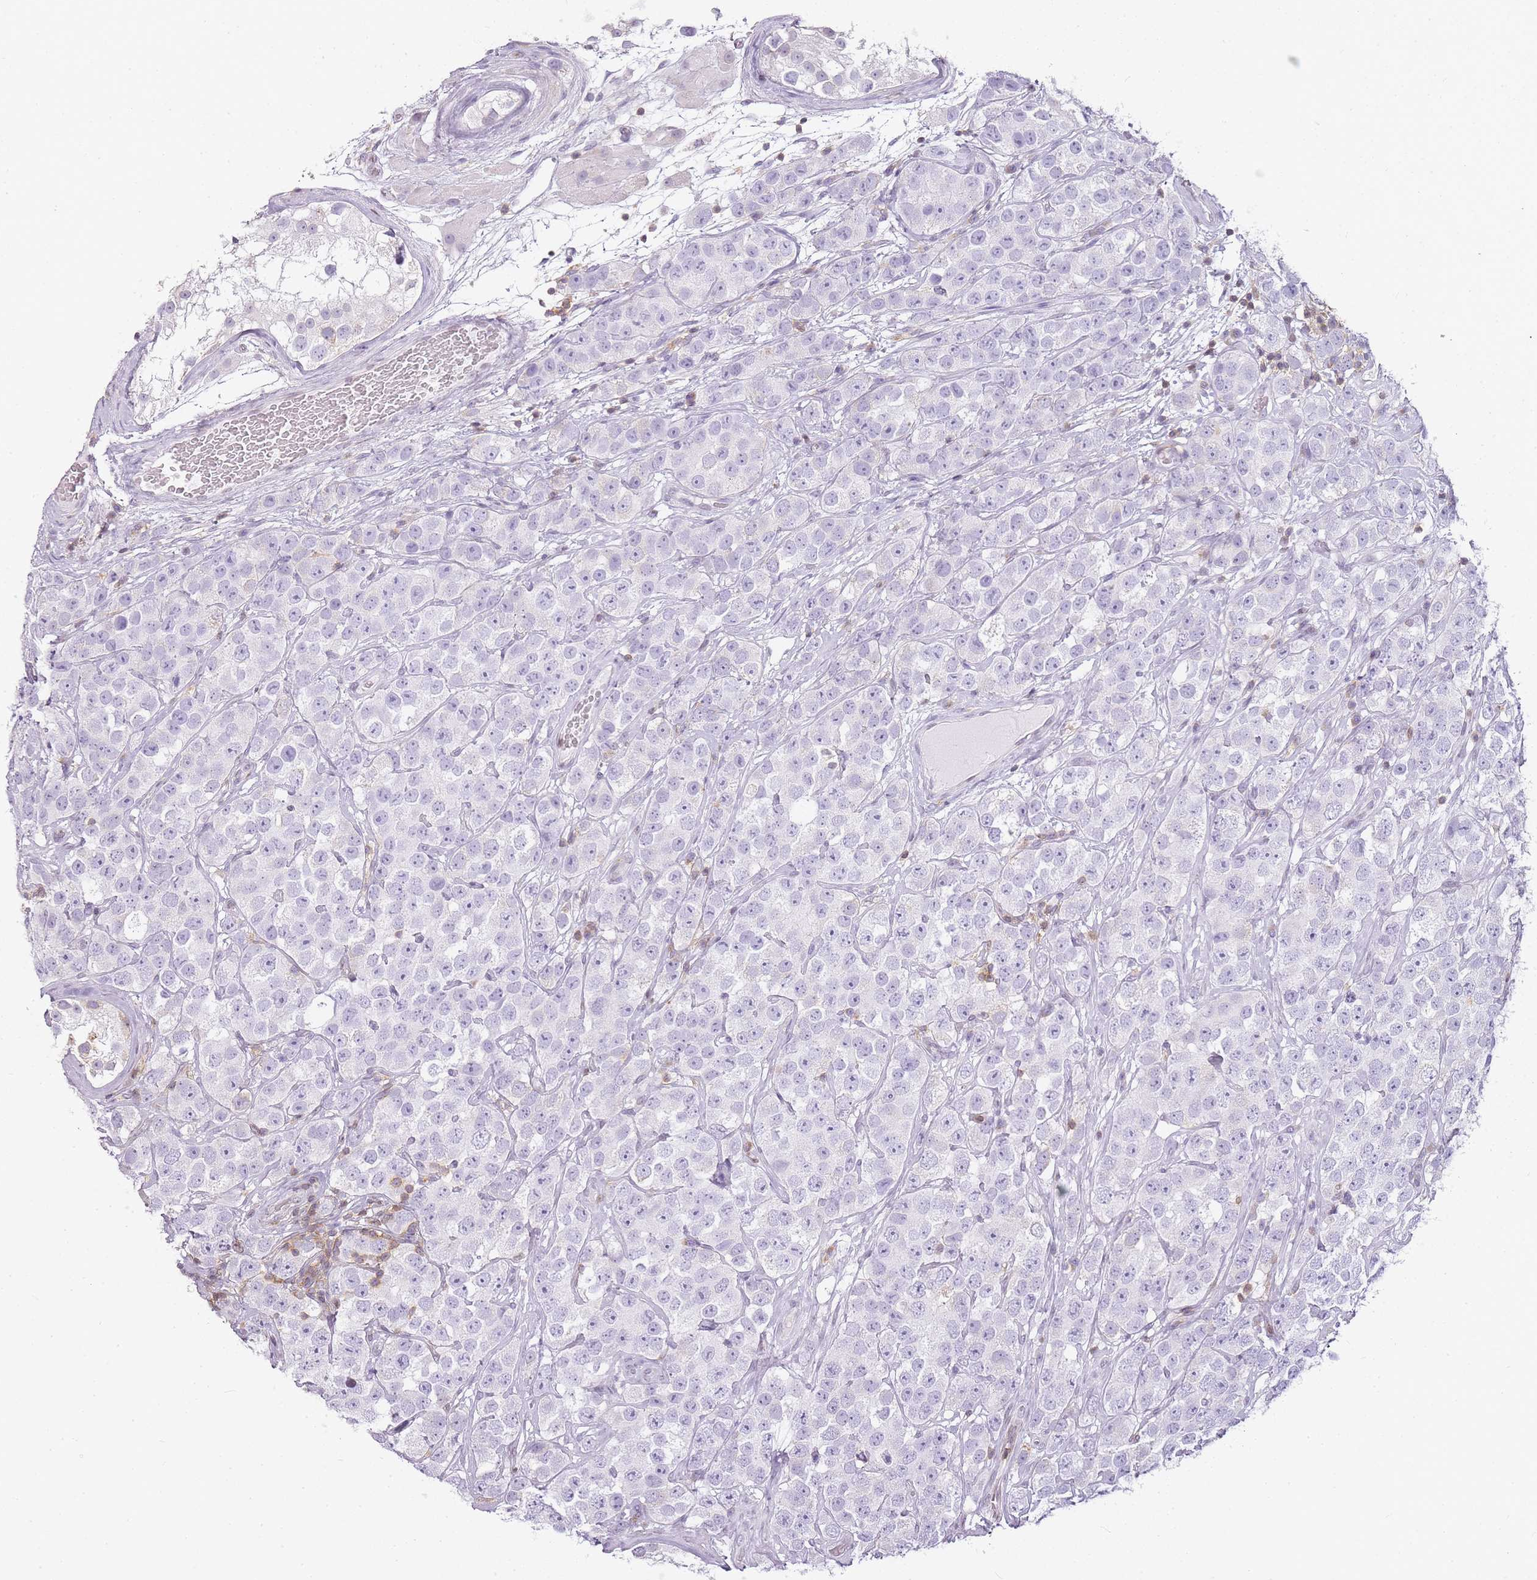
{"staining": {"intensity": "negative", "quantity": "none", "location": "none"}, "tissue": "testis cancer", "cell_type": "Tumor cells", "image_type": "cancer", "snomed": [{"axis": "morphology", "description": "Seminoma, NOS"}, {"axis": "topography", "description": "Testis"}], "caption": "Immunohistochemical staining of testis cancer (seminoma) reveals no significant positivity in tumor cells.", "gene": "JAKMIP1", "patient": {"sex": "male", "age": 28}}